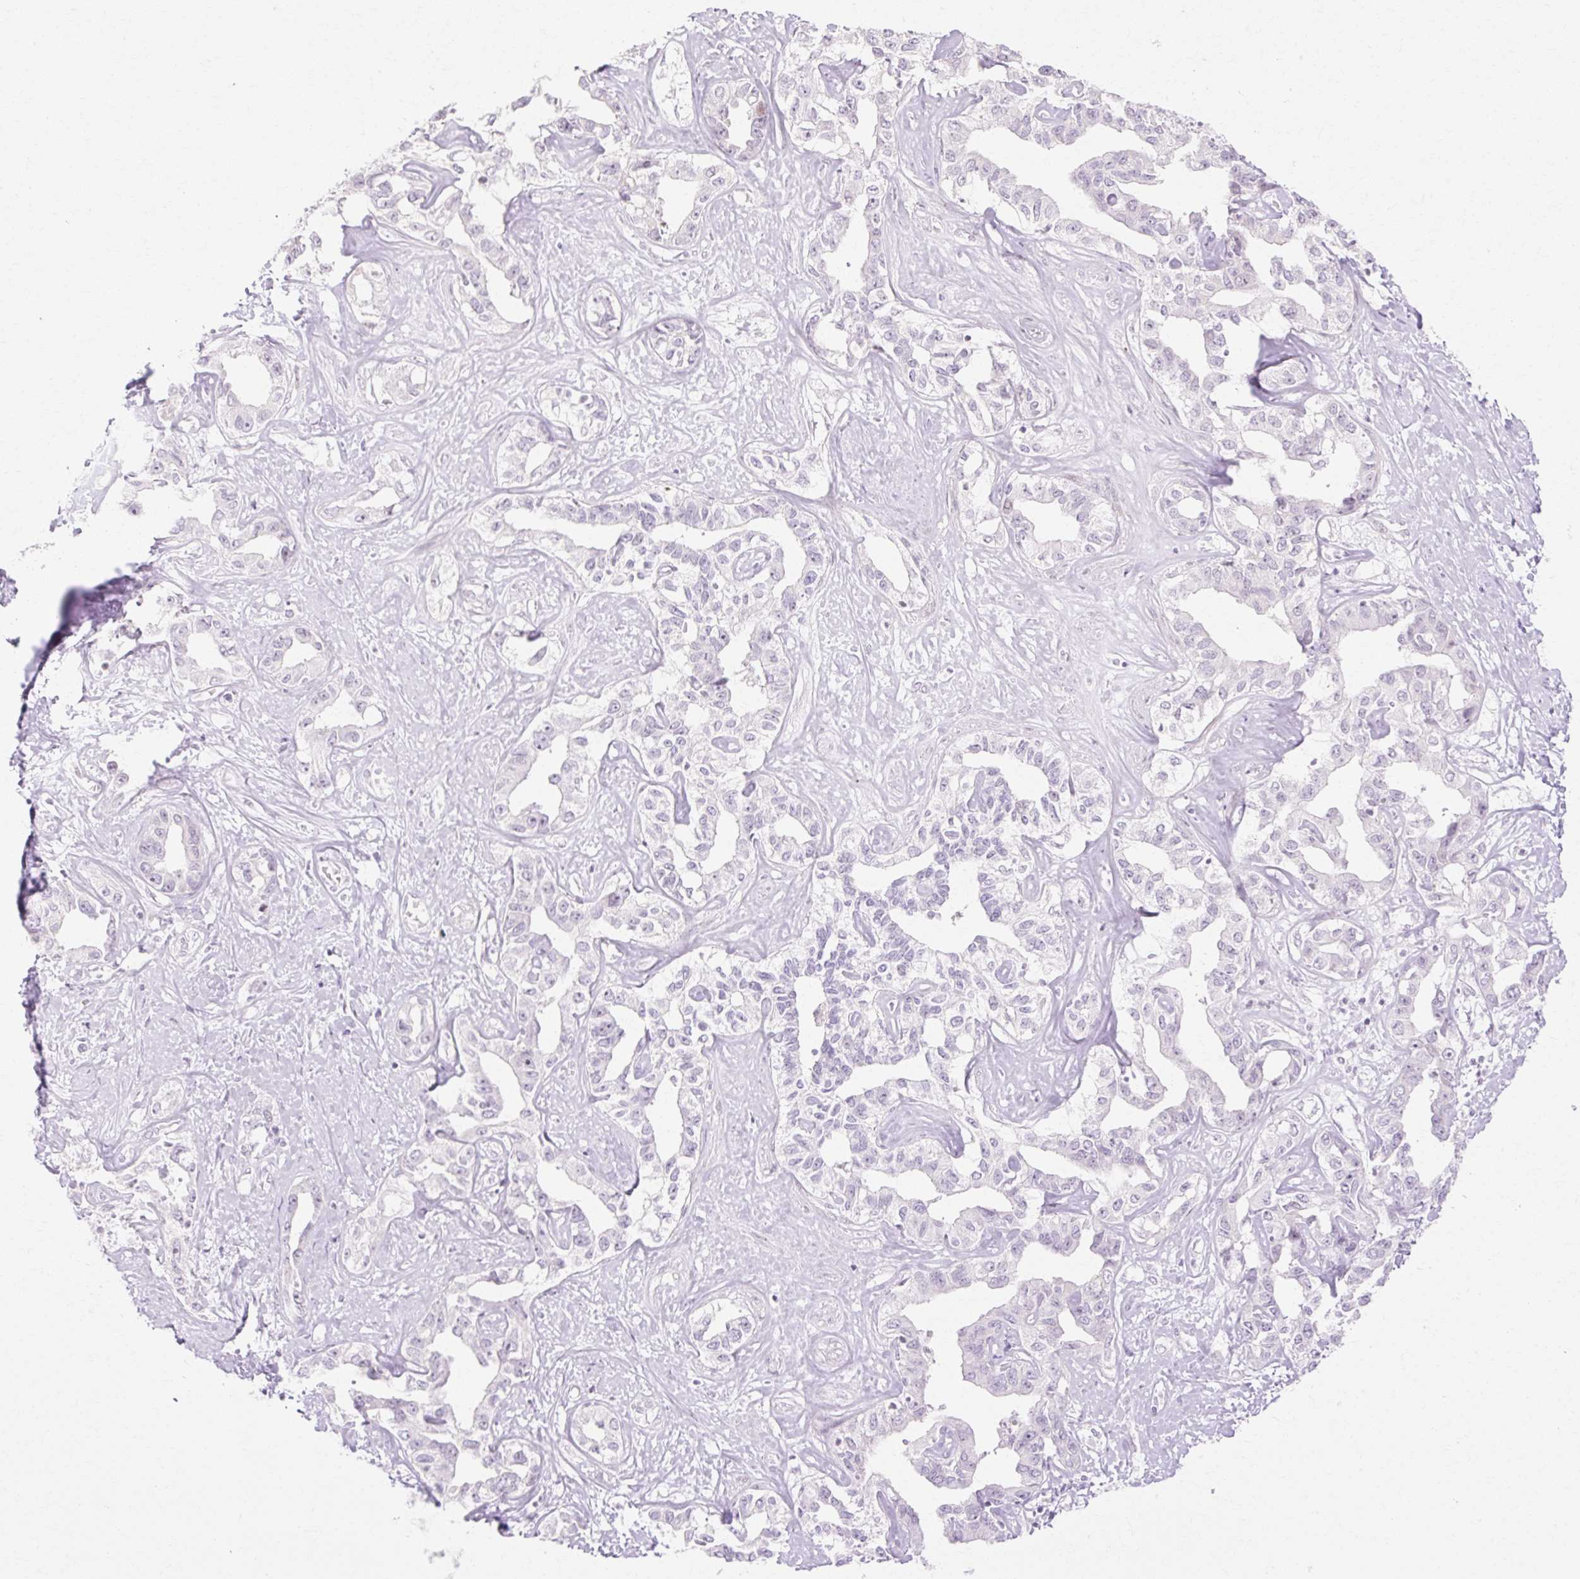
{"staining": {"intensity": "negative", "quantity": "none", "location": "none"}, "tissue": "liver cancer", "cell_type": "Tumor cells", "image_type": "cancer", "snomed": [{"axis": "morphology", "description": "Cholangiocarcinoma"}, {"axis": "topography", "description": "Liver"}], "caption": "An IHC histopathology image of cholangiocarcinoma (liver) is shown. There is no staining in tumor cells of cholangiocarcinoma (liver).", "gene": "C3orf49", "patient": {"sex": "male", "age": 59}}